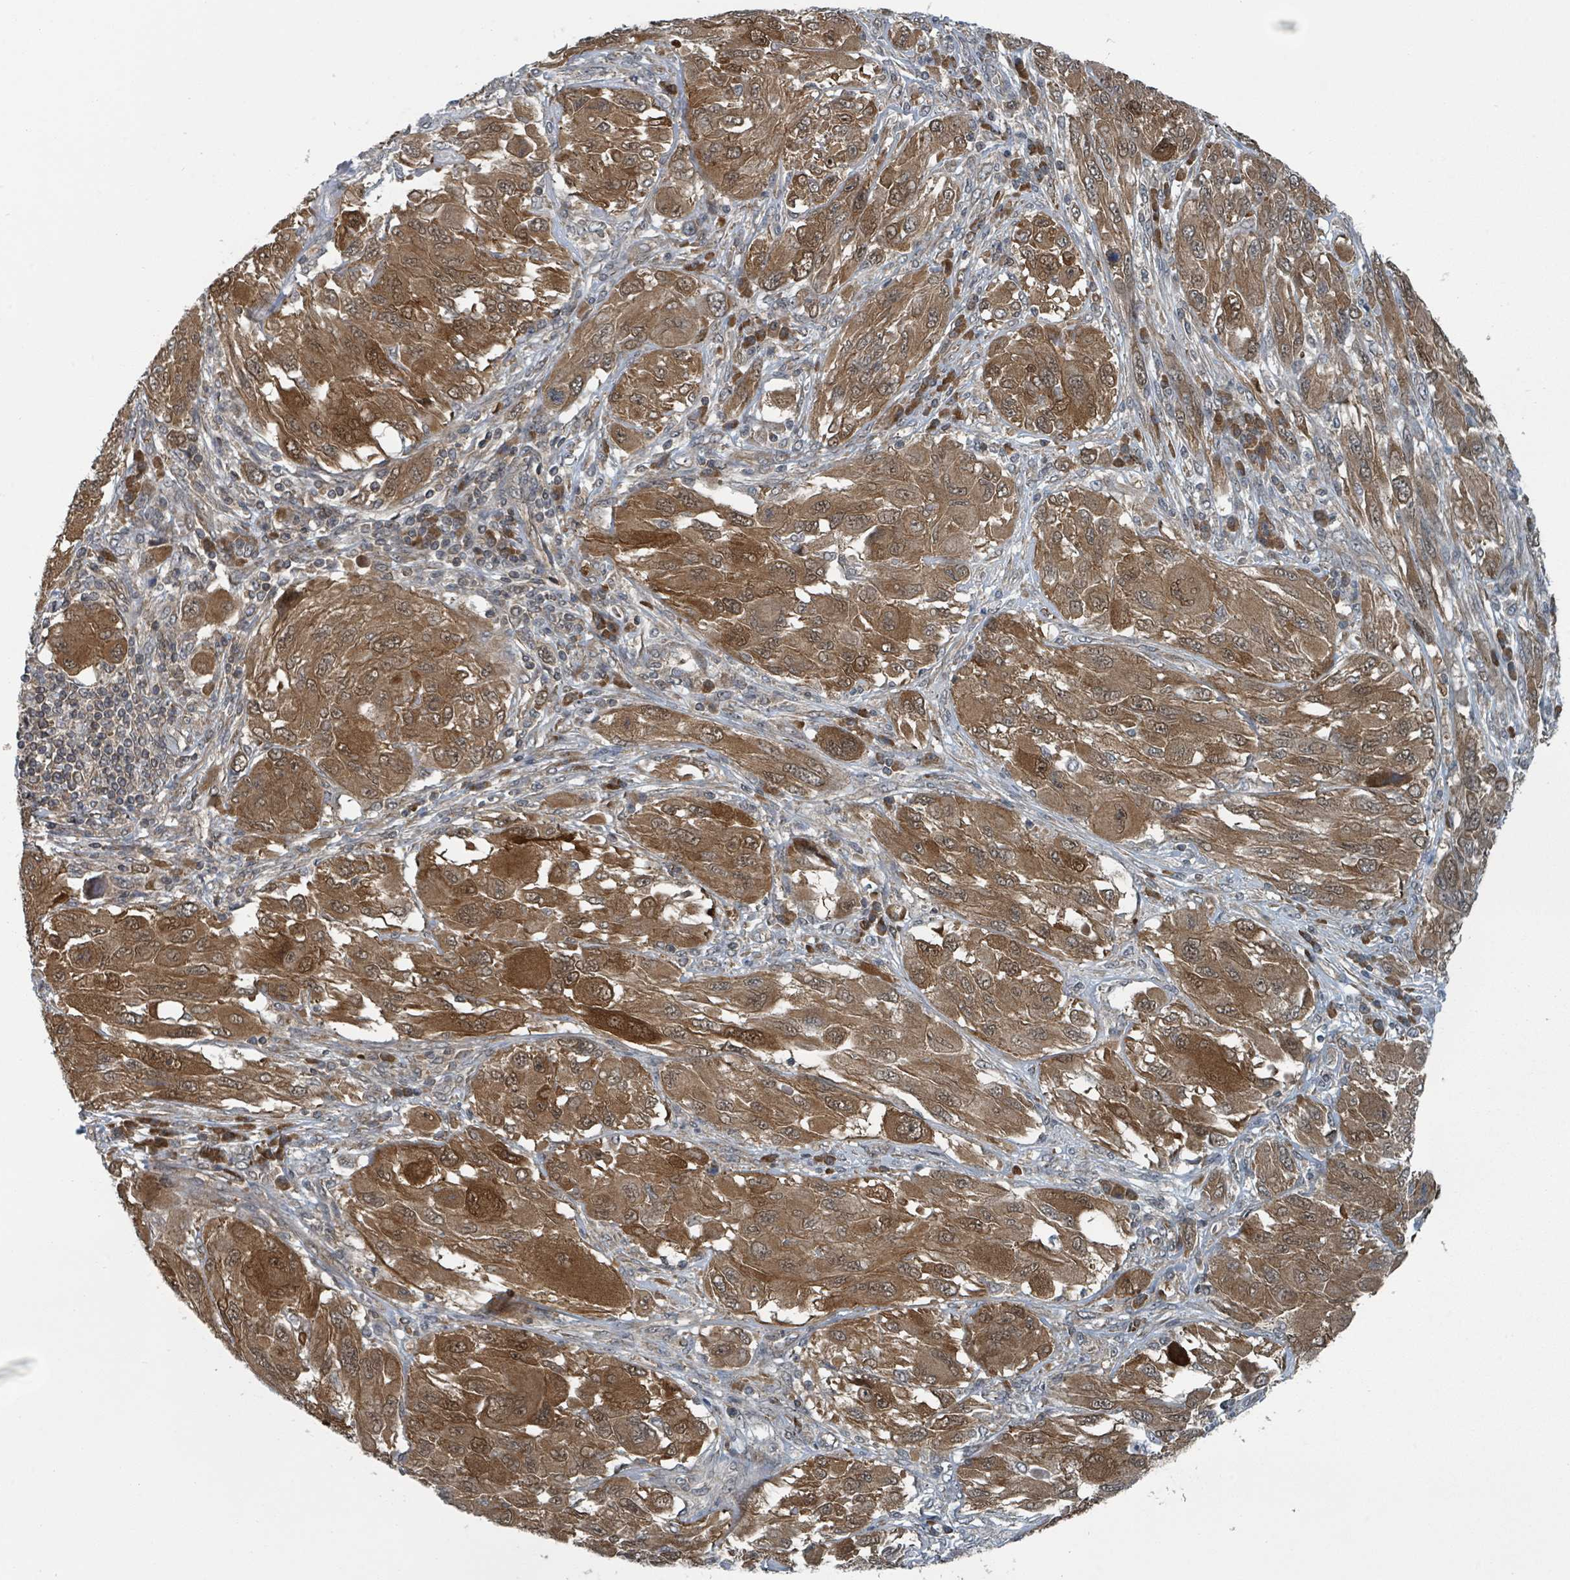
{"staining": {"intensity": "moderate", "quantity": ">75%", "location": "cytoplasmic/membranous,nuclear"}, "tissue": "melanoma", "cell_type": "Tumor cells", "image_type": "cancer", "snomed": [{"axis": "morphology", "description": "Malignant melanoma, NOS"}, {"axis": "topography", "description": "Skin"}], "caption": "Moderate cytoplasmic/membranous and nuclear expression for a protein is present in about >75% of tumor cells of malignant melanoma using immunohistochemistry (IHC).", "gene": "GOLGA7", "patient": {"sex": "female", "age": 91}}